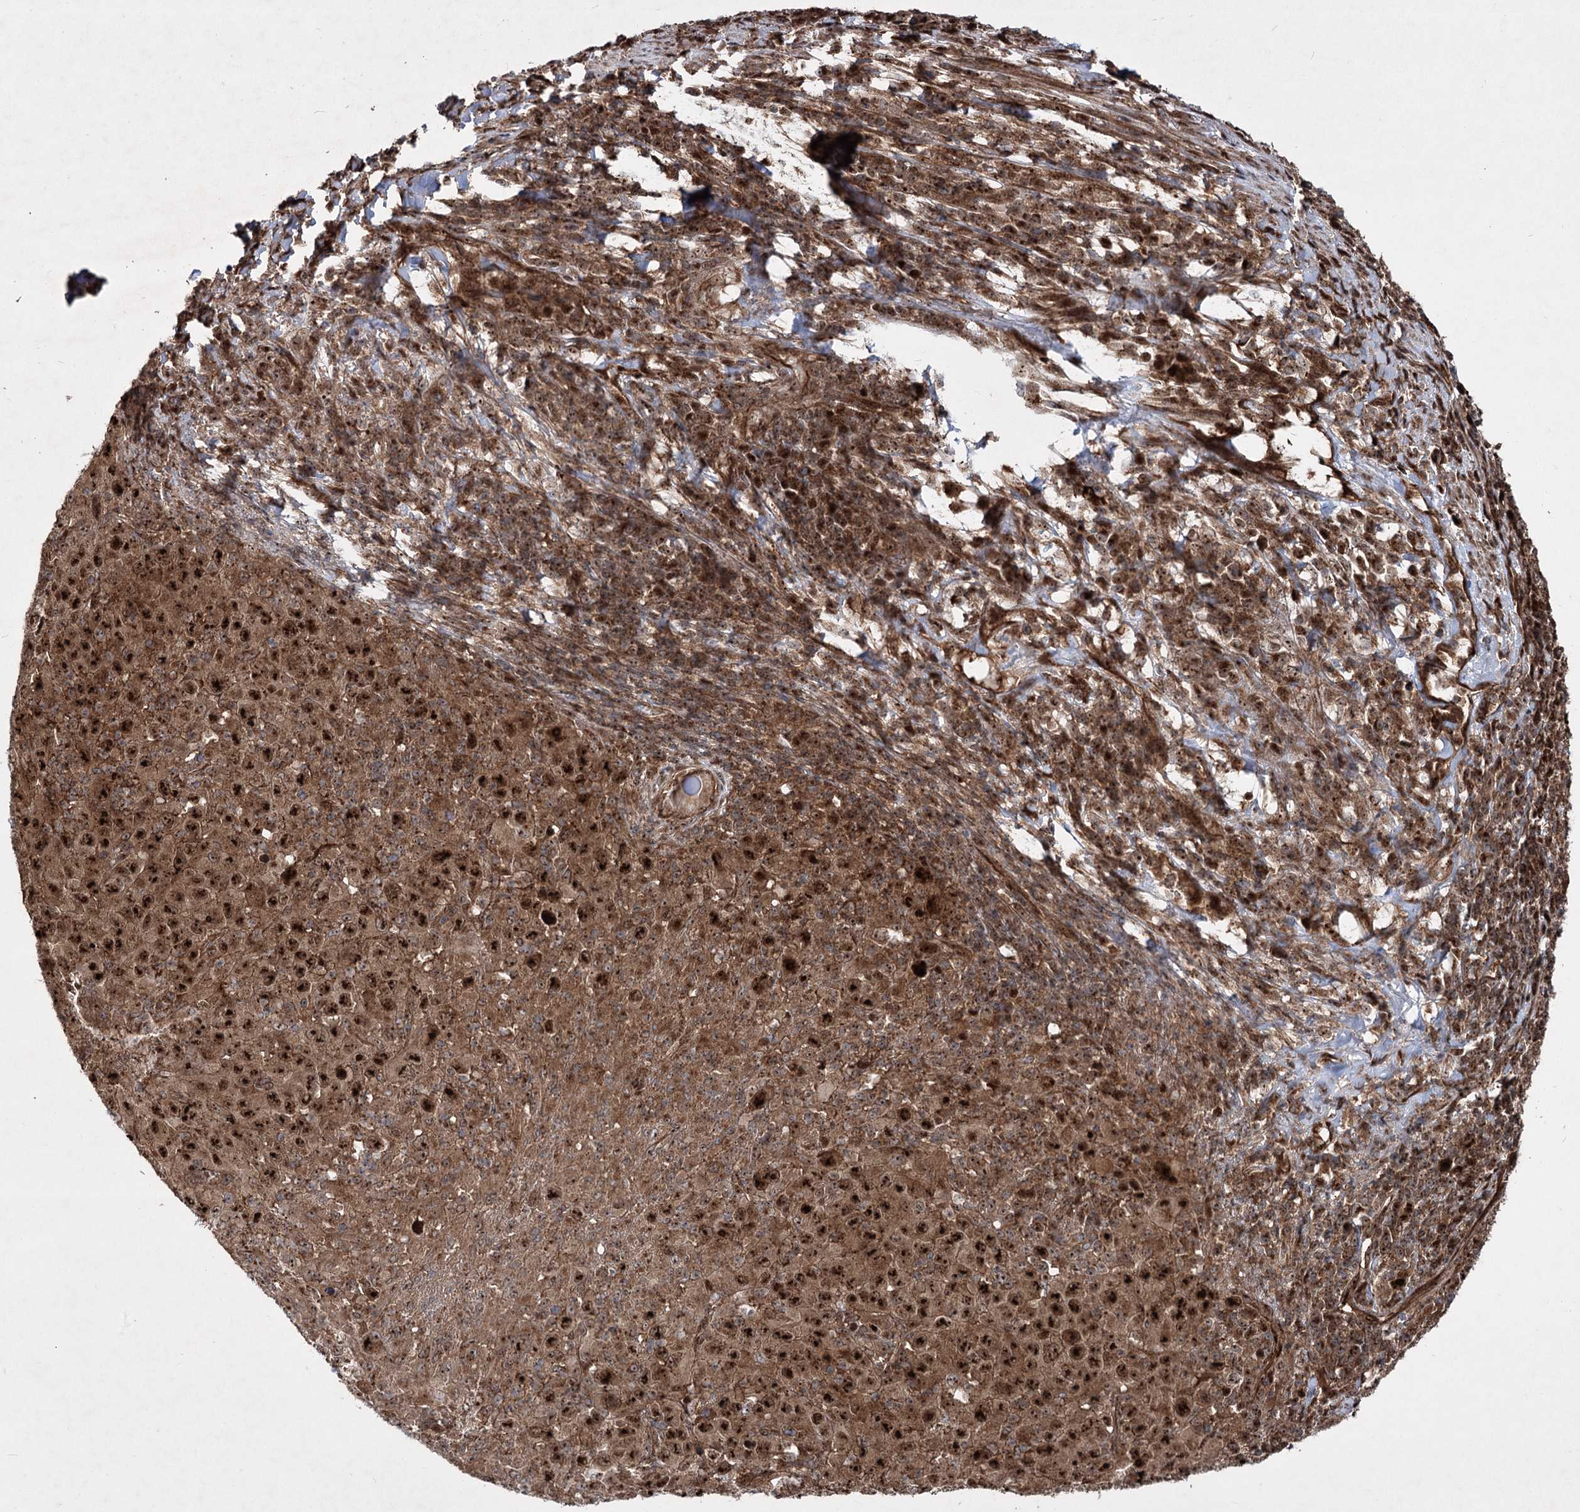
{"staining": {"intensity": "strong", "quantity": ">75%", "location": "cytoplasmic/membranous,nuclear"}, "tissue": "melanoma", "cell_type": "Tumor cells", "image_type": "cancer", "snomed": [{"axis": "morphology", "description": "Malignant melanoma, Metastatic site"}, {"axis": "topography", "description": "Skin"}], "caption": "Melanoma was stained to show a protein in brown. There is high levels of strong cytoplasmic/membranous and nuclear expression in approximately >75% of tumor cells.", "gene": "SERINC5", "patient": {"sex": "female", "age": 56}}